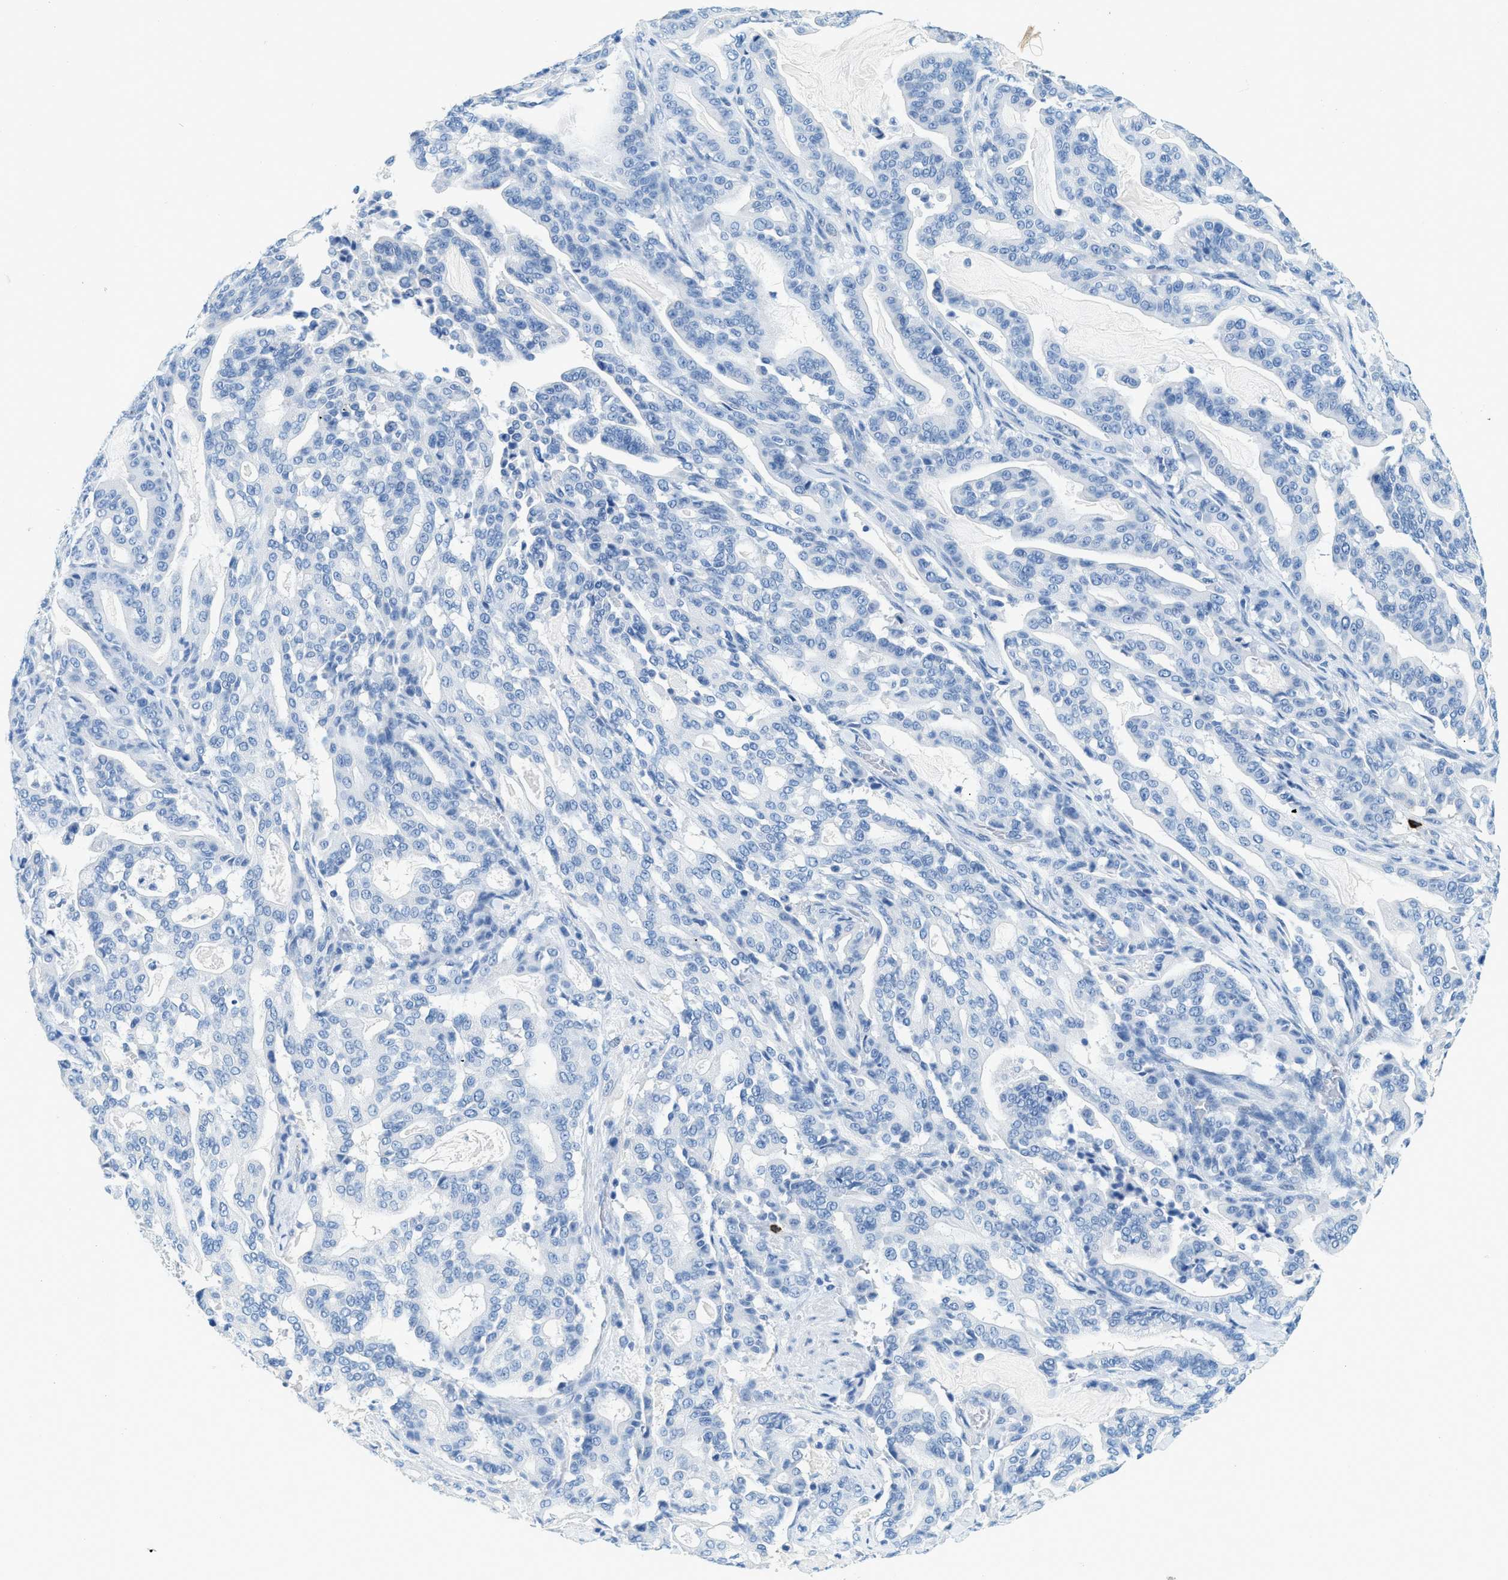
{"staining": {"intensity": "negative", "quantity": "none", "location": "none"}, "tissue": "pancreatic cancer", "cell_type": "Tumor cells", "image_type": "cancer", "snomed": [{"axis": "morphology", "description": "Adenocarcinoma, NOS"}, {"axis": "topography", "description": "Pancreas"}], "caption": "High power microscopy micrograph of an IHC image of pancreatic cancer (adenocarcinoma), revealing no significant expression in tumor cells. The staining is performed using DAB (3,3'-diaminobenzidine) brown chromogen with nuclei counter-stained in using hematoxylin.", "gene": "TPSAB1", "patient": {"sex": "male", "age": 63}}